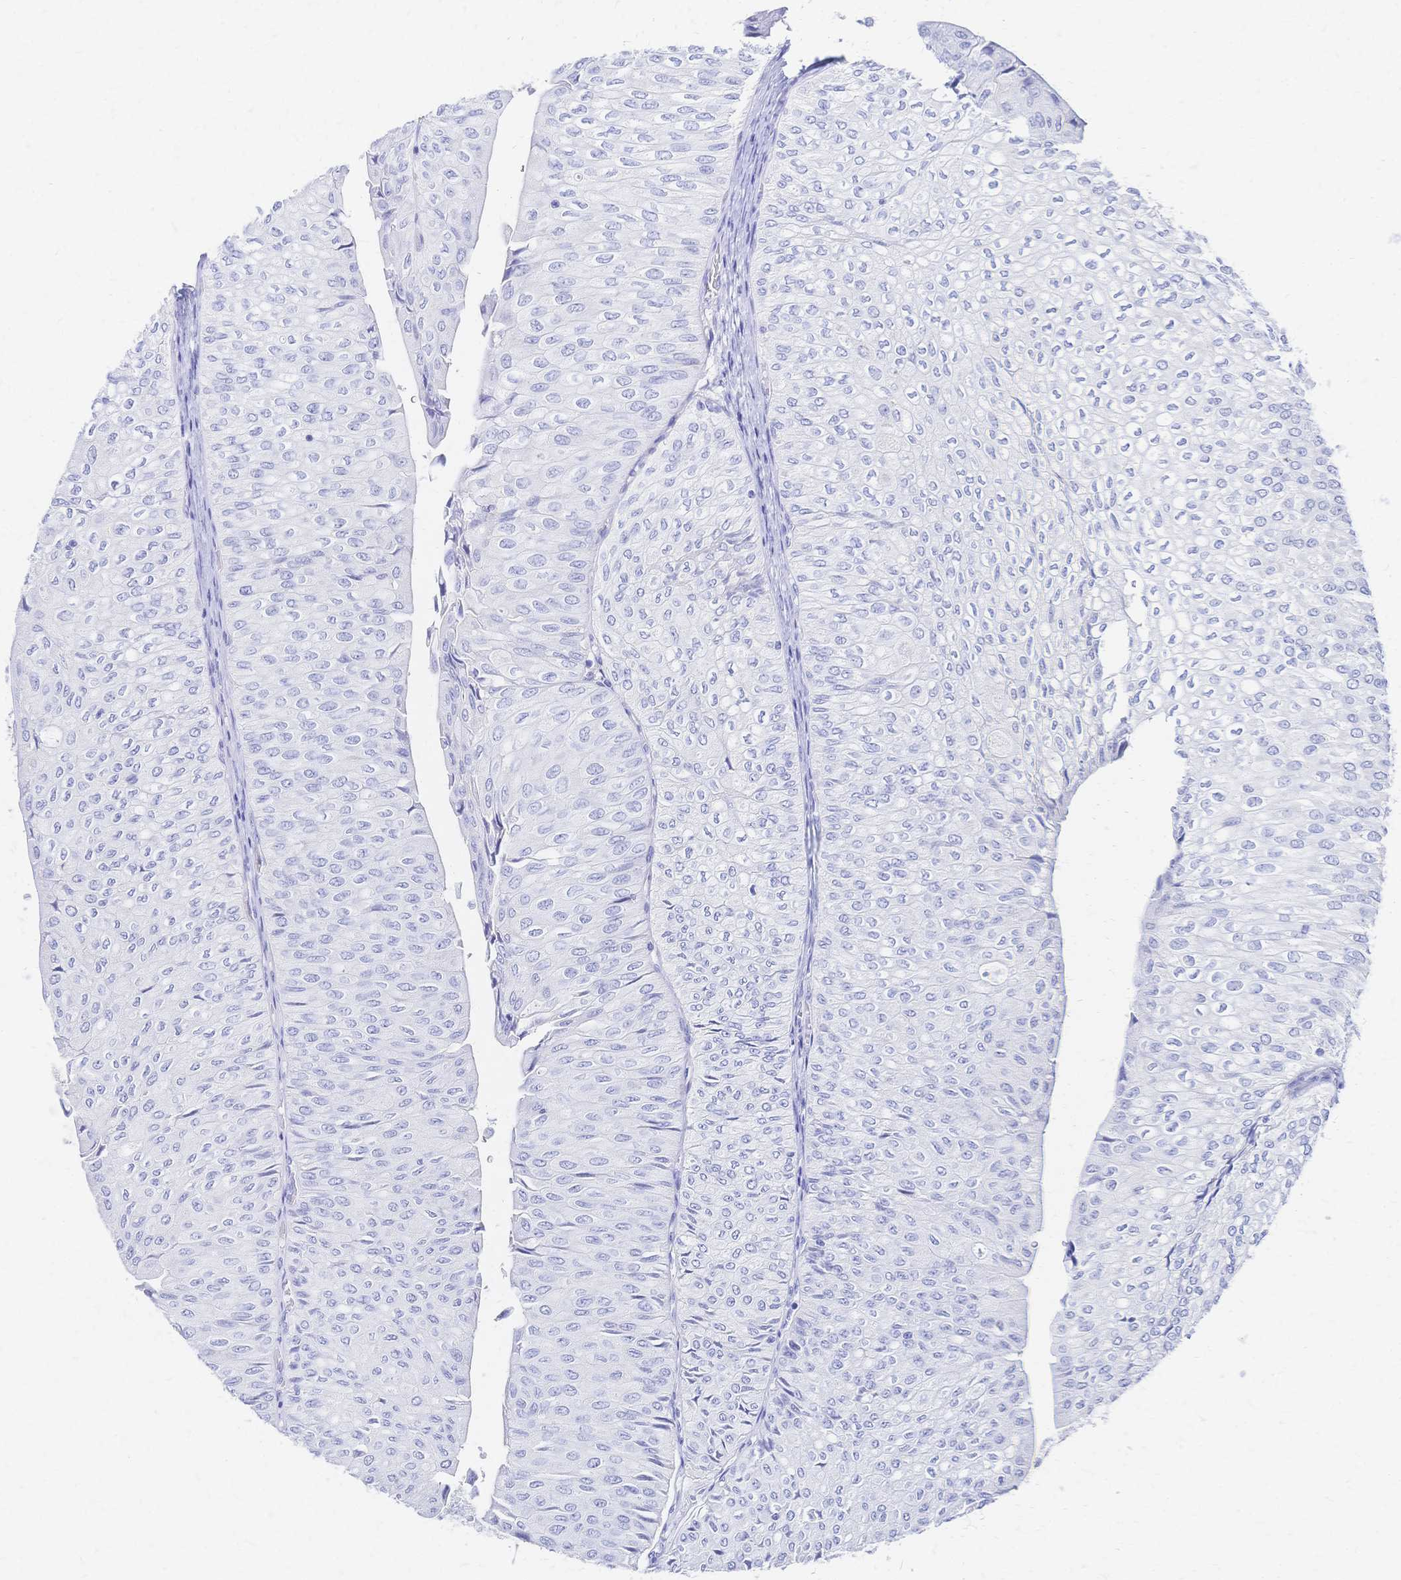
{"staining": {"intensity": "negative", "quantity": "none", "location": "none"}, "tissue": "urothelial cancer", "cell_type": "Tumor cells", "image_type": "cancer", "snomed": [{"axis": "morphology", "description": "Urothelial carcinoma, NOS"}, {"axis": "topography", "description": "Urinary bladder"}], "caption": "An immunohistochemistry photomicrograph of urothelial cancer is shown. There is no staining in tumor cells of urothelial cancer. (DAB (3,3'-diaminobenzidine) IHC visualized using brightfield microscopy, high magnification).", "gene": "SLC5A1", "patient": {"sex": "male", "age": 62}}